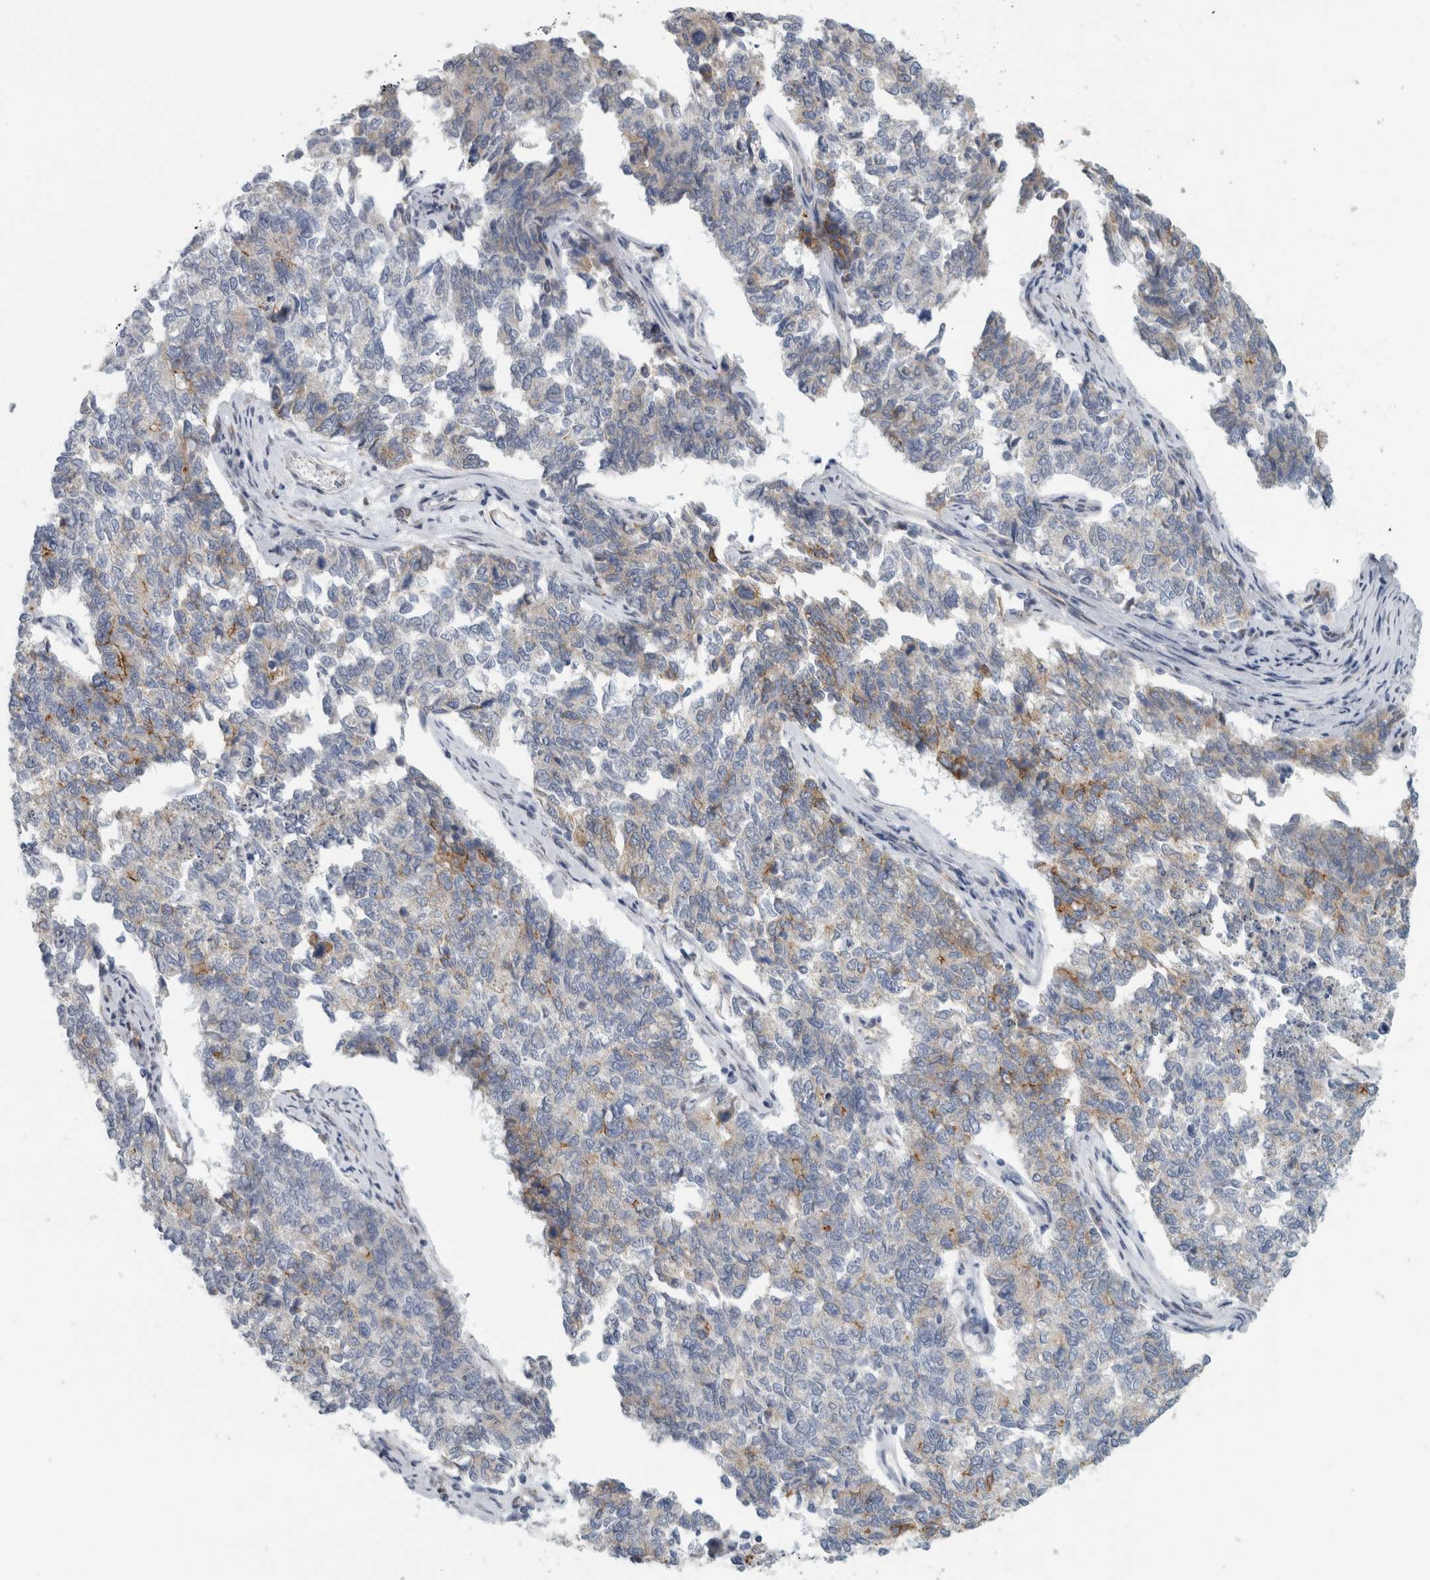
{"staining": {"intensity": "weak", "quantity": "<25%", "location": "cytoplasmic/membranous"}, "tissue": "cervical cancer", "cell_type": "Tumor cells", "image_type": "cancer", "snomed": [{"axis": "morphology", "description": "Squamous cell carcinoma, NOS"}, {"axis": "topography", "description": "Cervix"}], "caption": "DAB immunohistochemical staining of human cervical cancer demonstrates no significant expression in tumor cells.", "gene": "B3GNT3", "patient": {"sex": "female", "age": 63}}